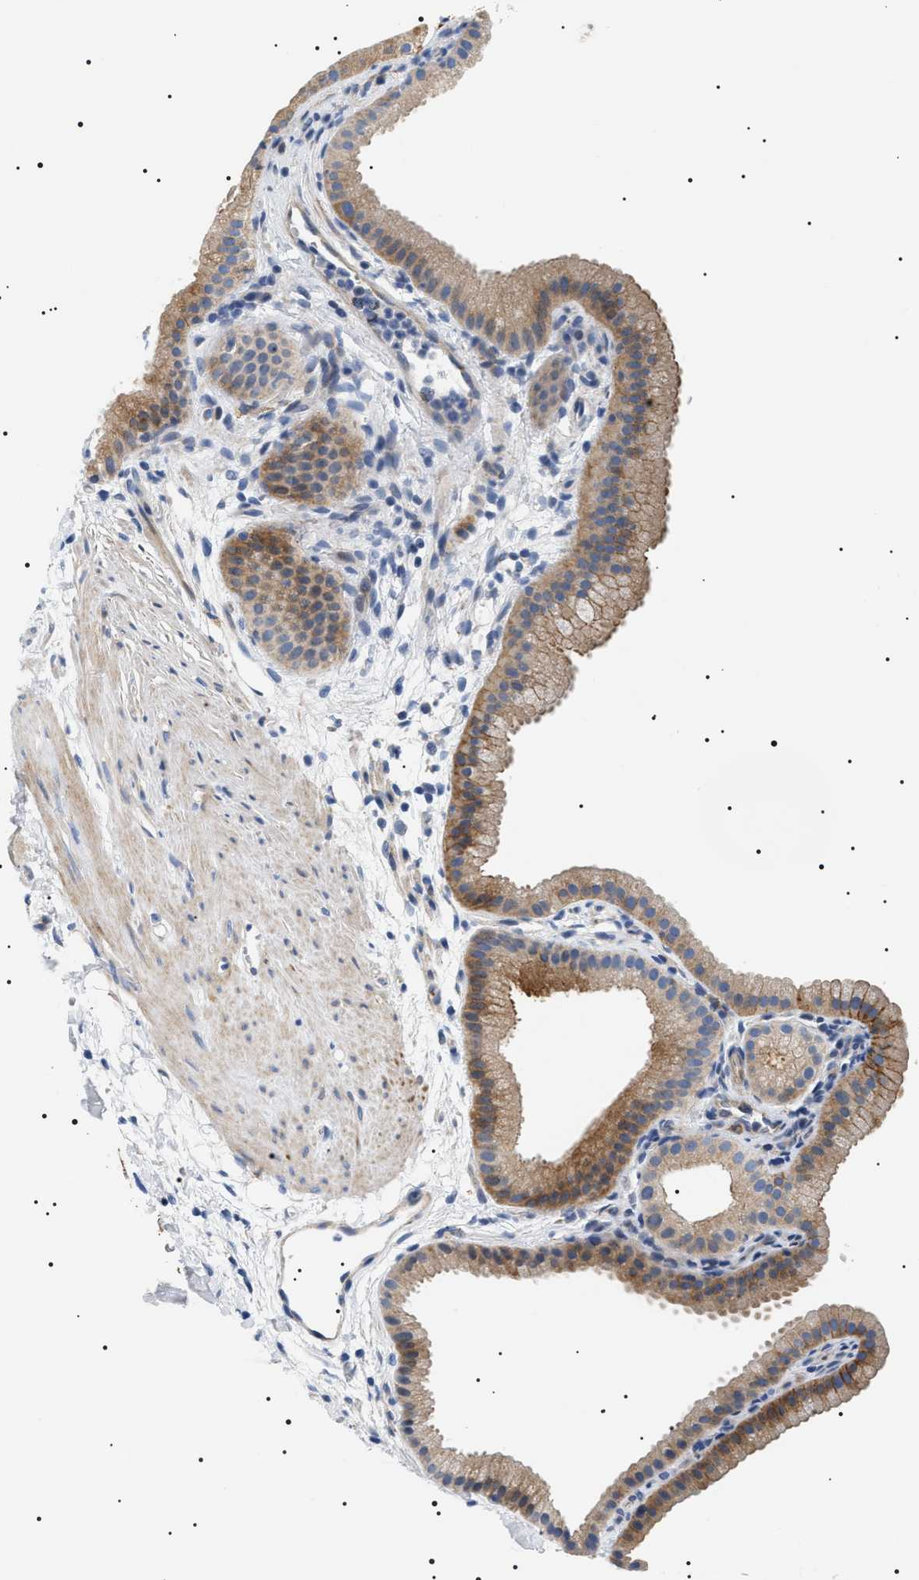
{"staining": {"intensity": "moderate", "quantity": ">75%", "location": "cytoplasmic/membranous"}, "tissue": "gallbladder", "cell_type": "Glandular cells", "image_type": "normal", "snomed": [{"axis": "morphology", "description": "Normal tissue, NOS"}, {"axis": "topography", "description": "Gallbladder"}], "caption": "A photomicrograph of gallbladder stained for a protein reveals moderate cytoplasmic/membranous brown staining in glandular cells.", "gene": "TMEM222", "patient": {"sex": "female", "age": 64}}